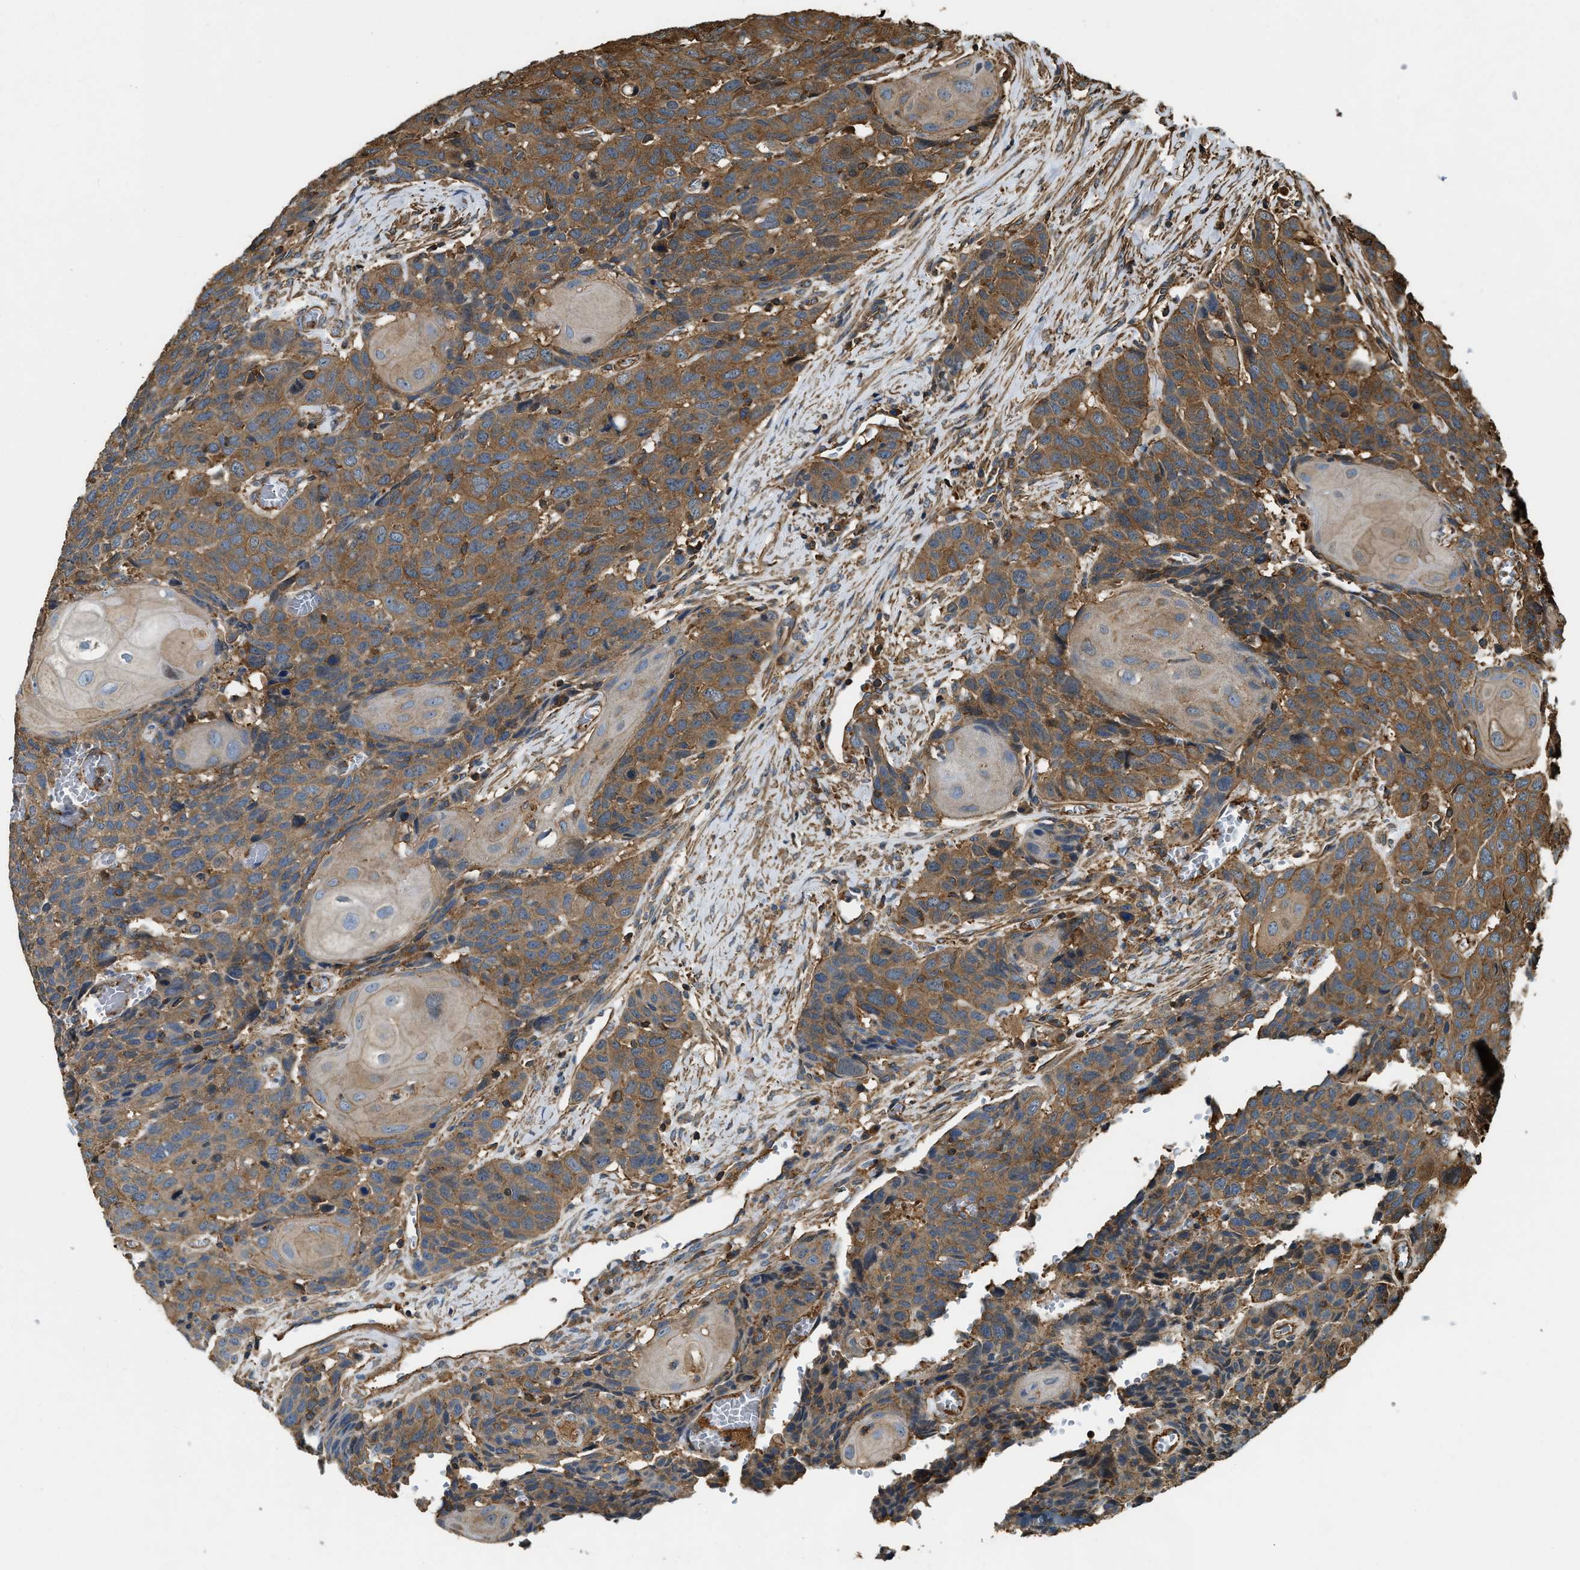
{"staining": {"intensity": "moderate", "quantity": ">75%", "location": "cytoplasmic/membranous"}, "tissue": "head and neck cancer", "cell_type": "Tumor cells", "image_type": "cancer", "snomed": [{"axis": "morphology", "description": "Squamous cell carcinoma, NOS"}, {"axis": "topography", "description": "Head-Neck"}], "caption": "IHC (DAB (3,3'-diaminobenzidine)) staining of human squamous cell carcinoma (head and neck) exhibits moderate cytoplasmic/membranous protein positivity in approximately >75% of tumor cells.", "gene": "YARS1", "patient": {"sex": "male", "age": 66}}